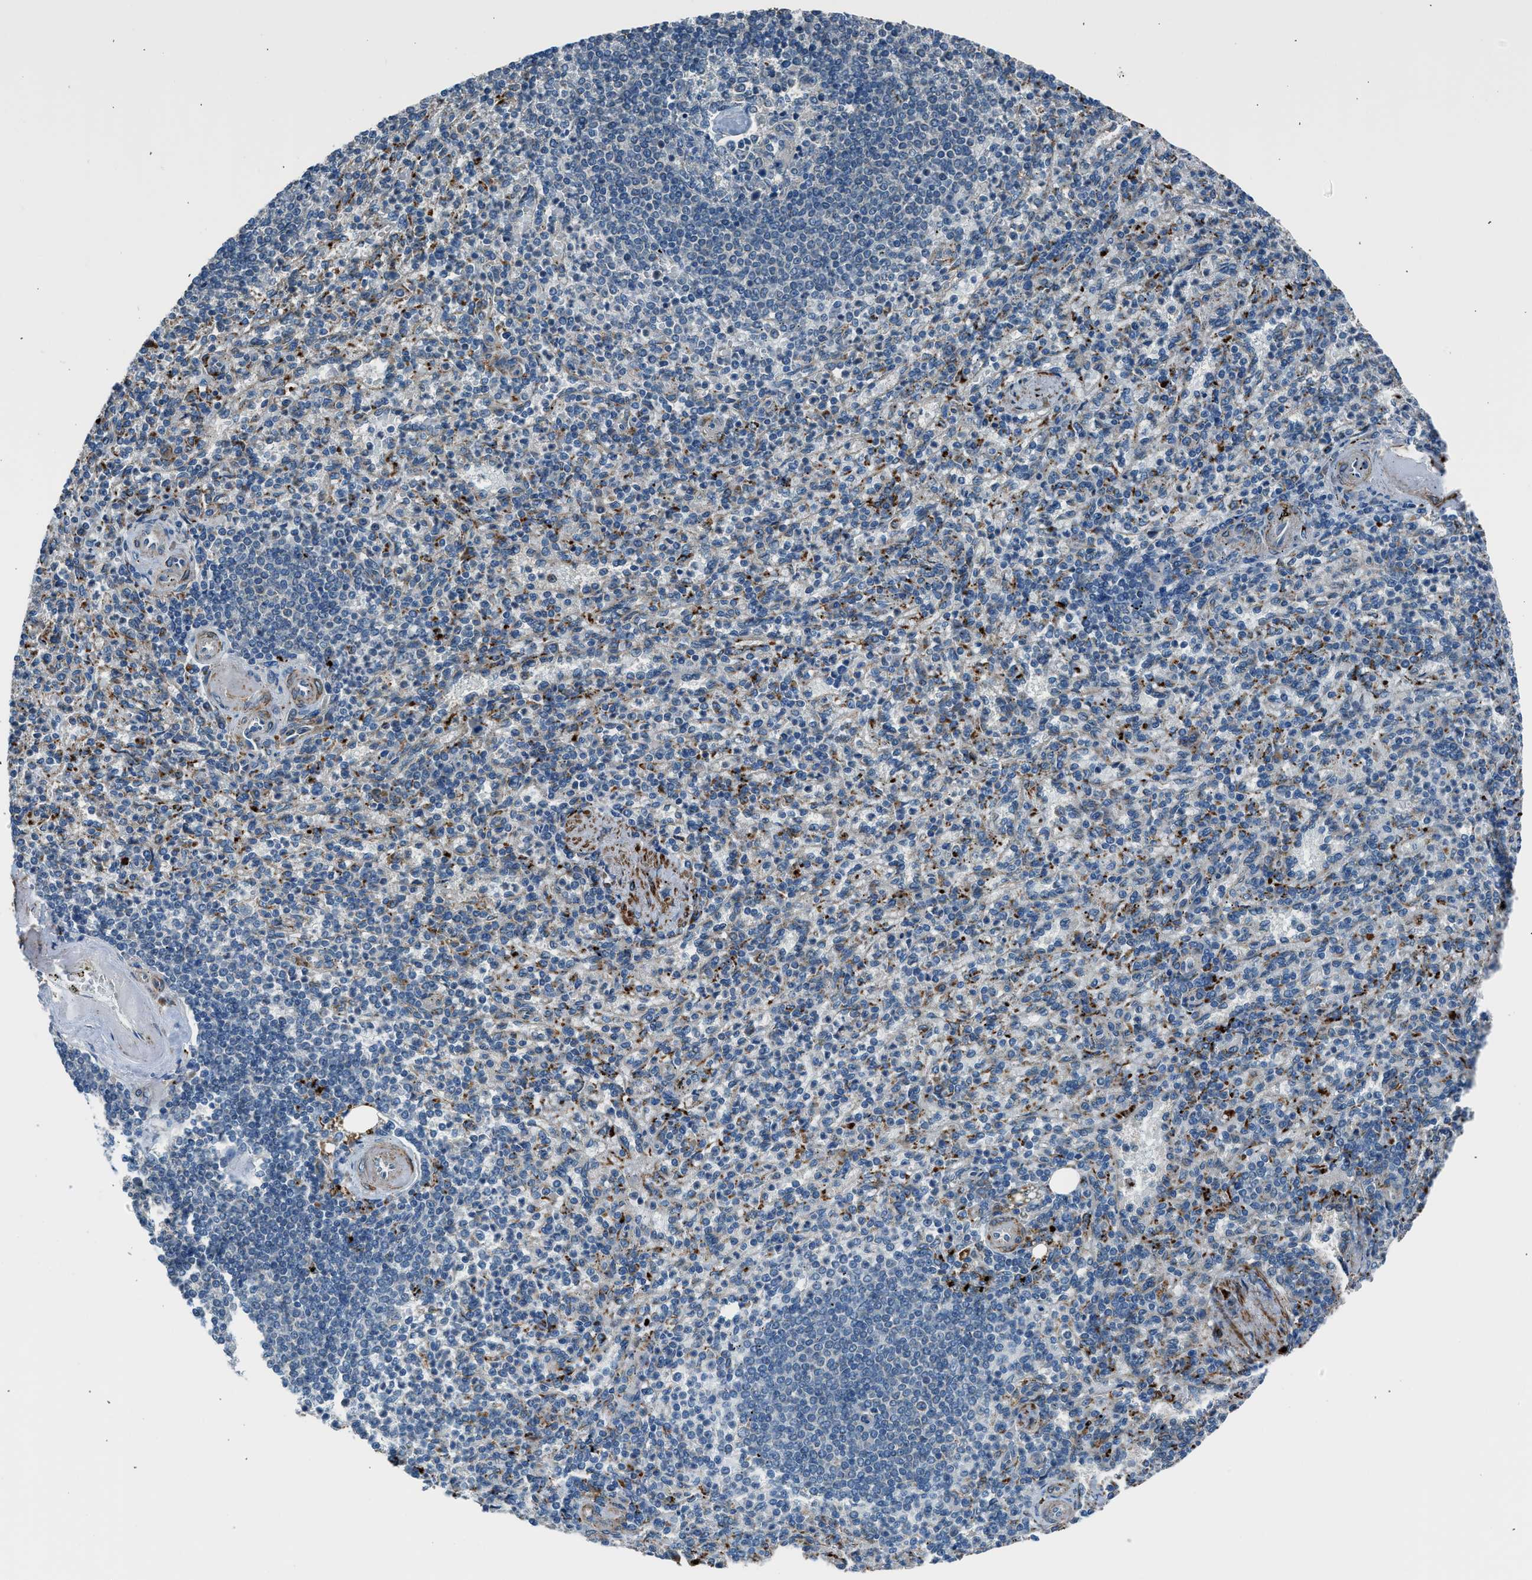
{"staining": {"intensity": "strong", "quantity": "<25%", "location": "cytoplasmic/membranous"}, "tissue": "spleen", "cell_type": "Cells in red pulp", "image_type": "normal", "snomed": [{"axis": "morphology", "description": "Normal tissue, NOS"}, {"axis": "topography", "description": "Spleen"}], "caption": "A medium amount of strong cytoplasmic/membranous positivity is present in about <25% of cells in red pulp in benign spleen. The staining was performed using DAB (3,3'-diaminobenzidine), with brown indicating positive protein expression. Nuclei are stained blue with hematoxylin.", "gene": "LMBR1", "patient": {"sex": "female", "age": 74}}